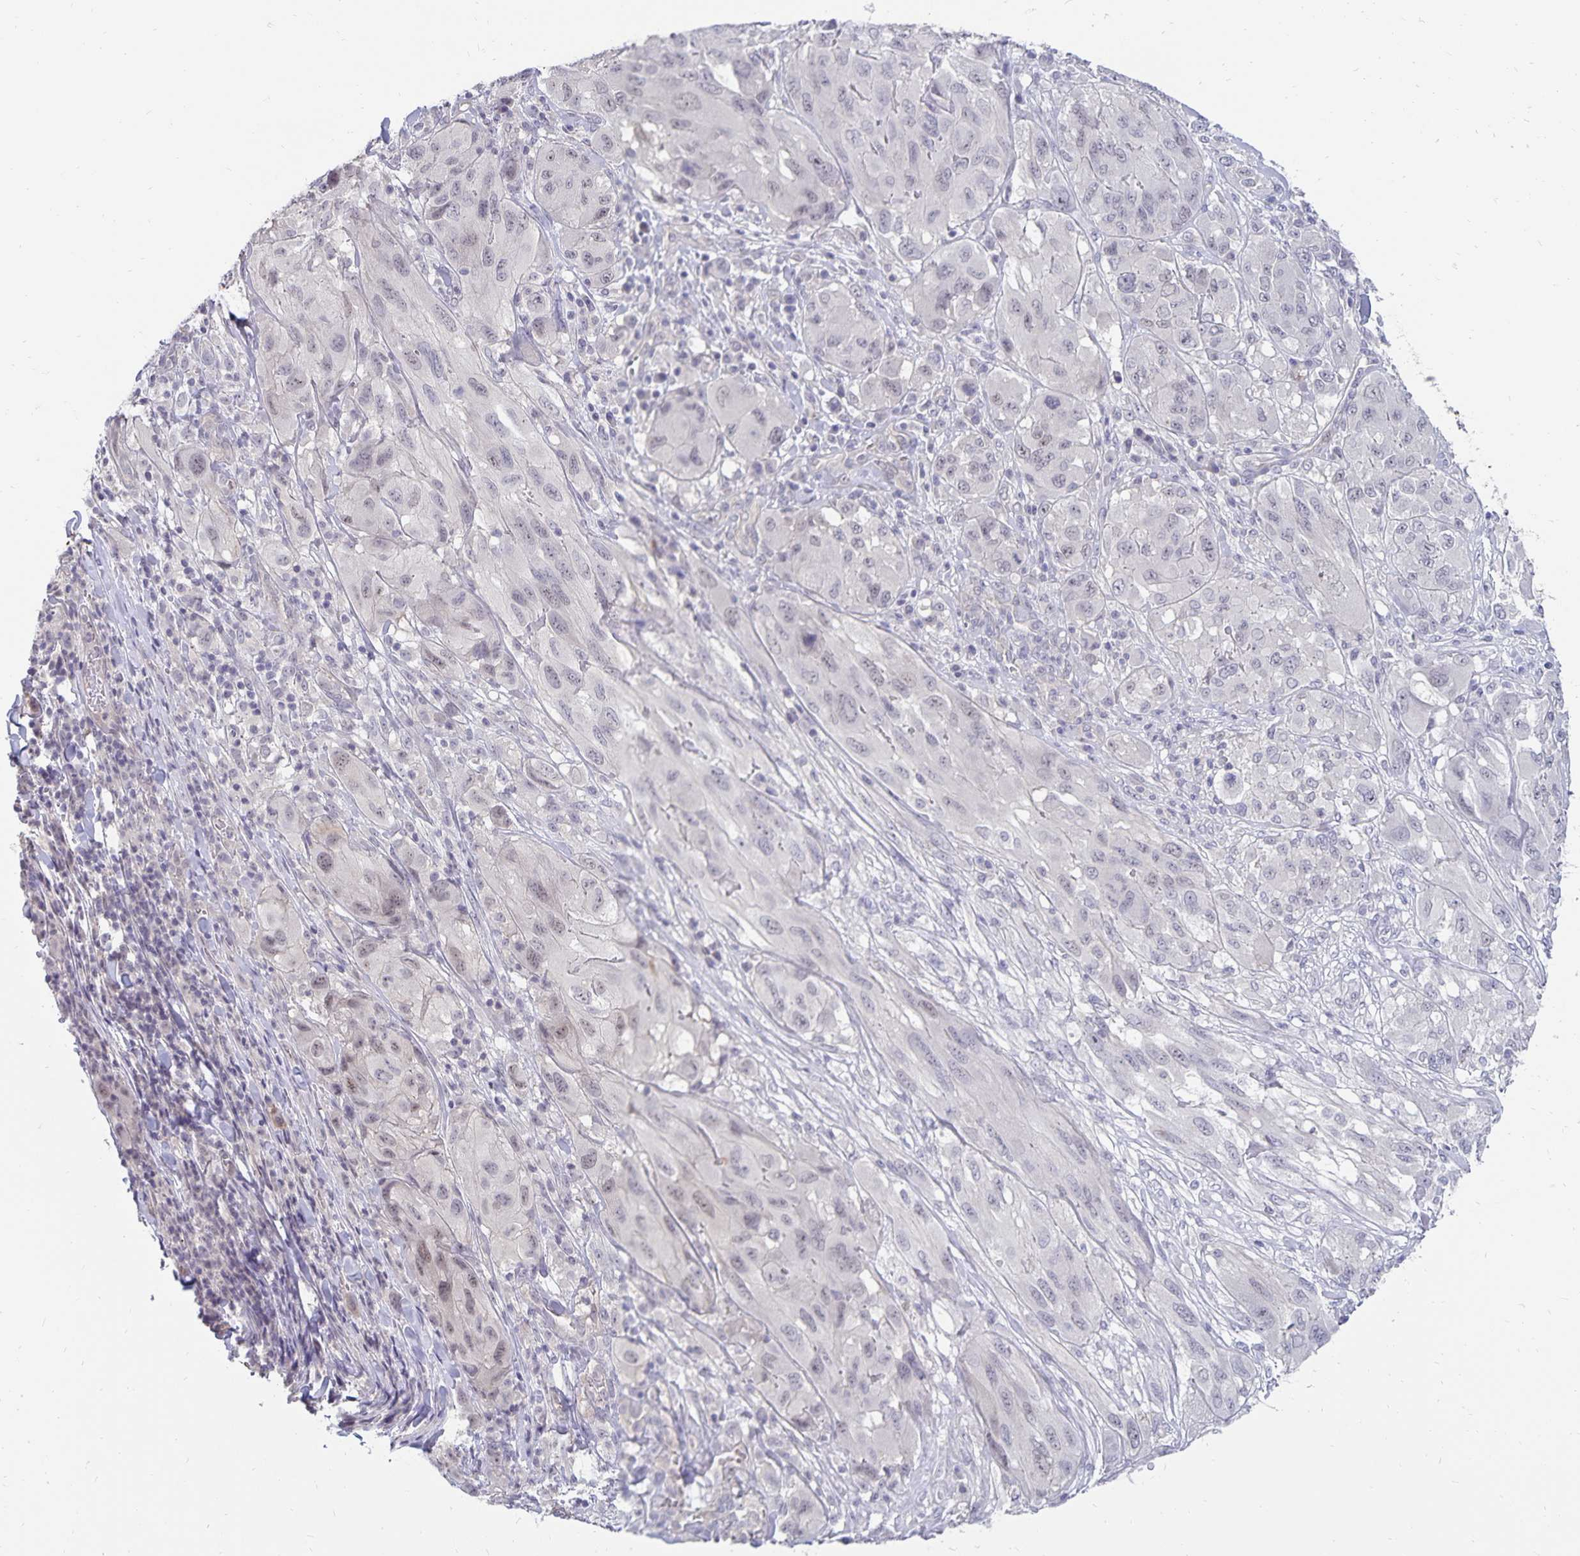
{"staining": {"intensity": "weak", "quantity": "<25%", "location": "nuclear"}, "tissue": "melanoma", "cell_type": "Tumor cells", "image_type": "cancer", "snomed": [{"axis": "morphology", "description": "Malignant melanoma, NOS"}, {"axis": "topography", "description": "Skin"}], "caption": "There is no significant positivity in tumor cells of melanoma.", "gene": "CDKN2B", "patient": {"sex": "female", "age": 91}}